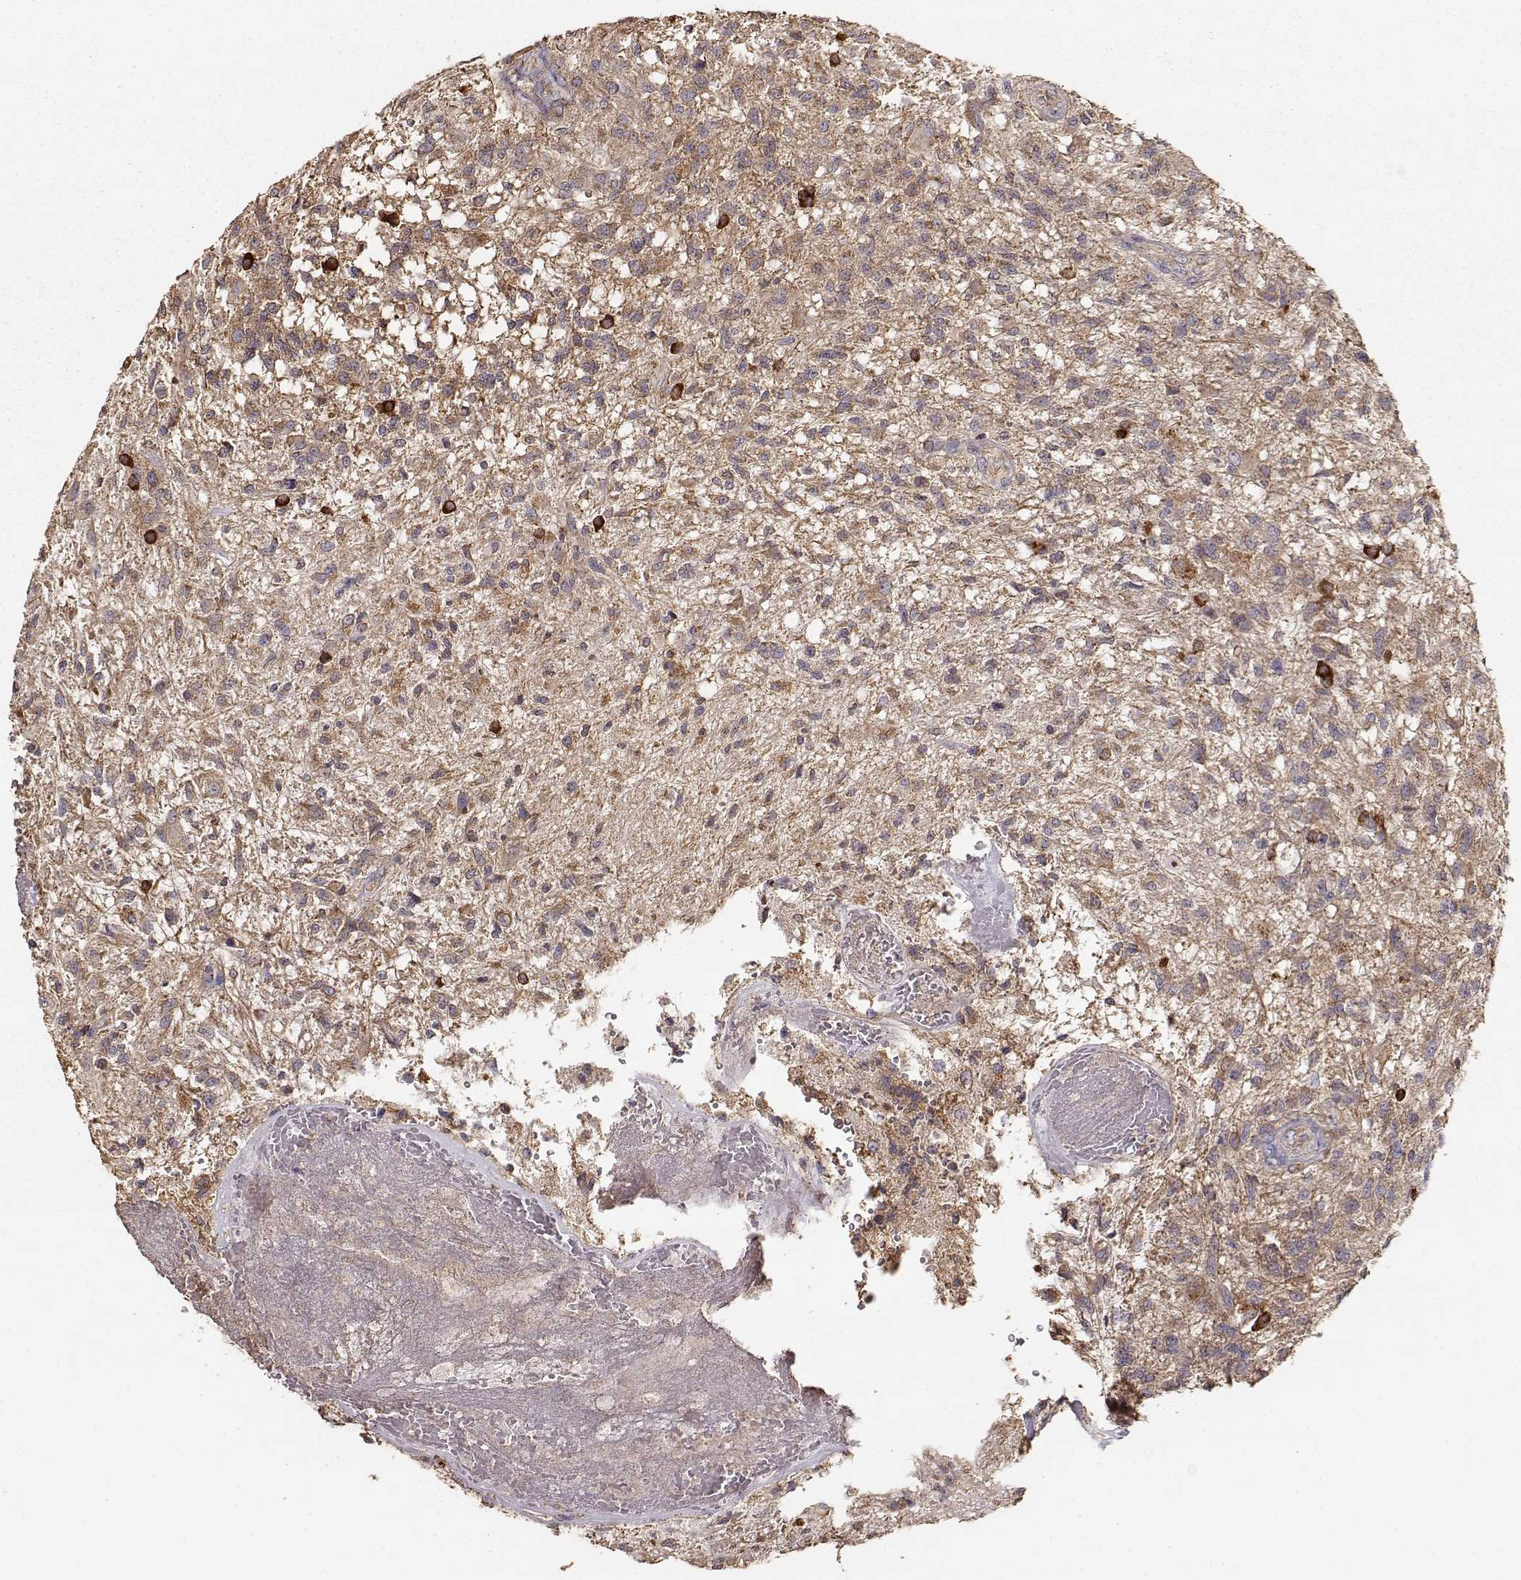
{"staining": {"intensity": "moderate", "quantity": ">75%", "location": "cytoplasmic/membranous"}, "tissue": "glioma", "cell_type": "Tumor cells", "image_type": "cancer", "snomed": [{"axis": "morphology", "description": "Glioma, malignant, High grade"}, {"axis": "topography", "description": "Brain"}], "caption": "Glioma stained for a protein reveals moderate cytoplasmic/membranous positivity in tumor cells.", "gene": "TARS3", "patient": {"sex": "male", "age": 56}}